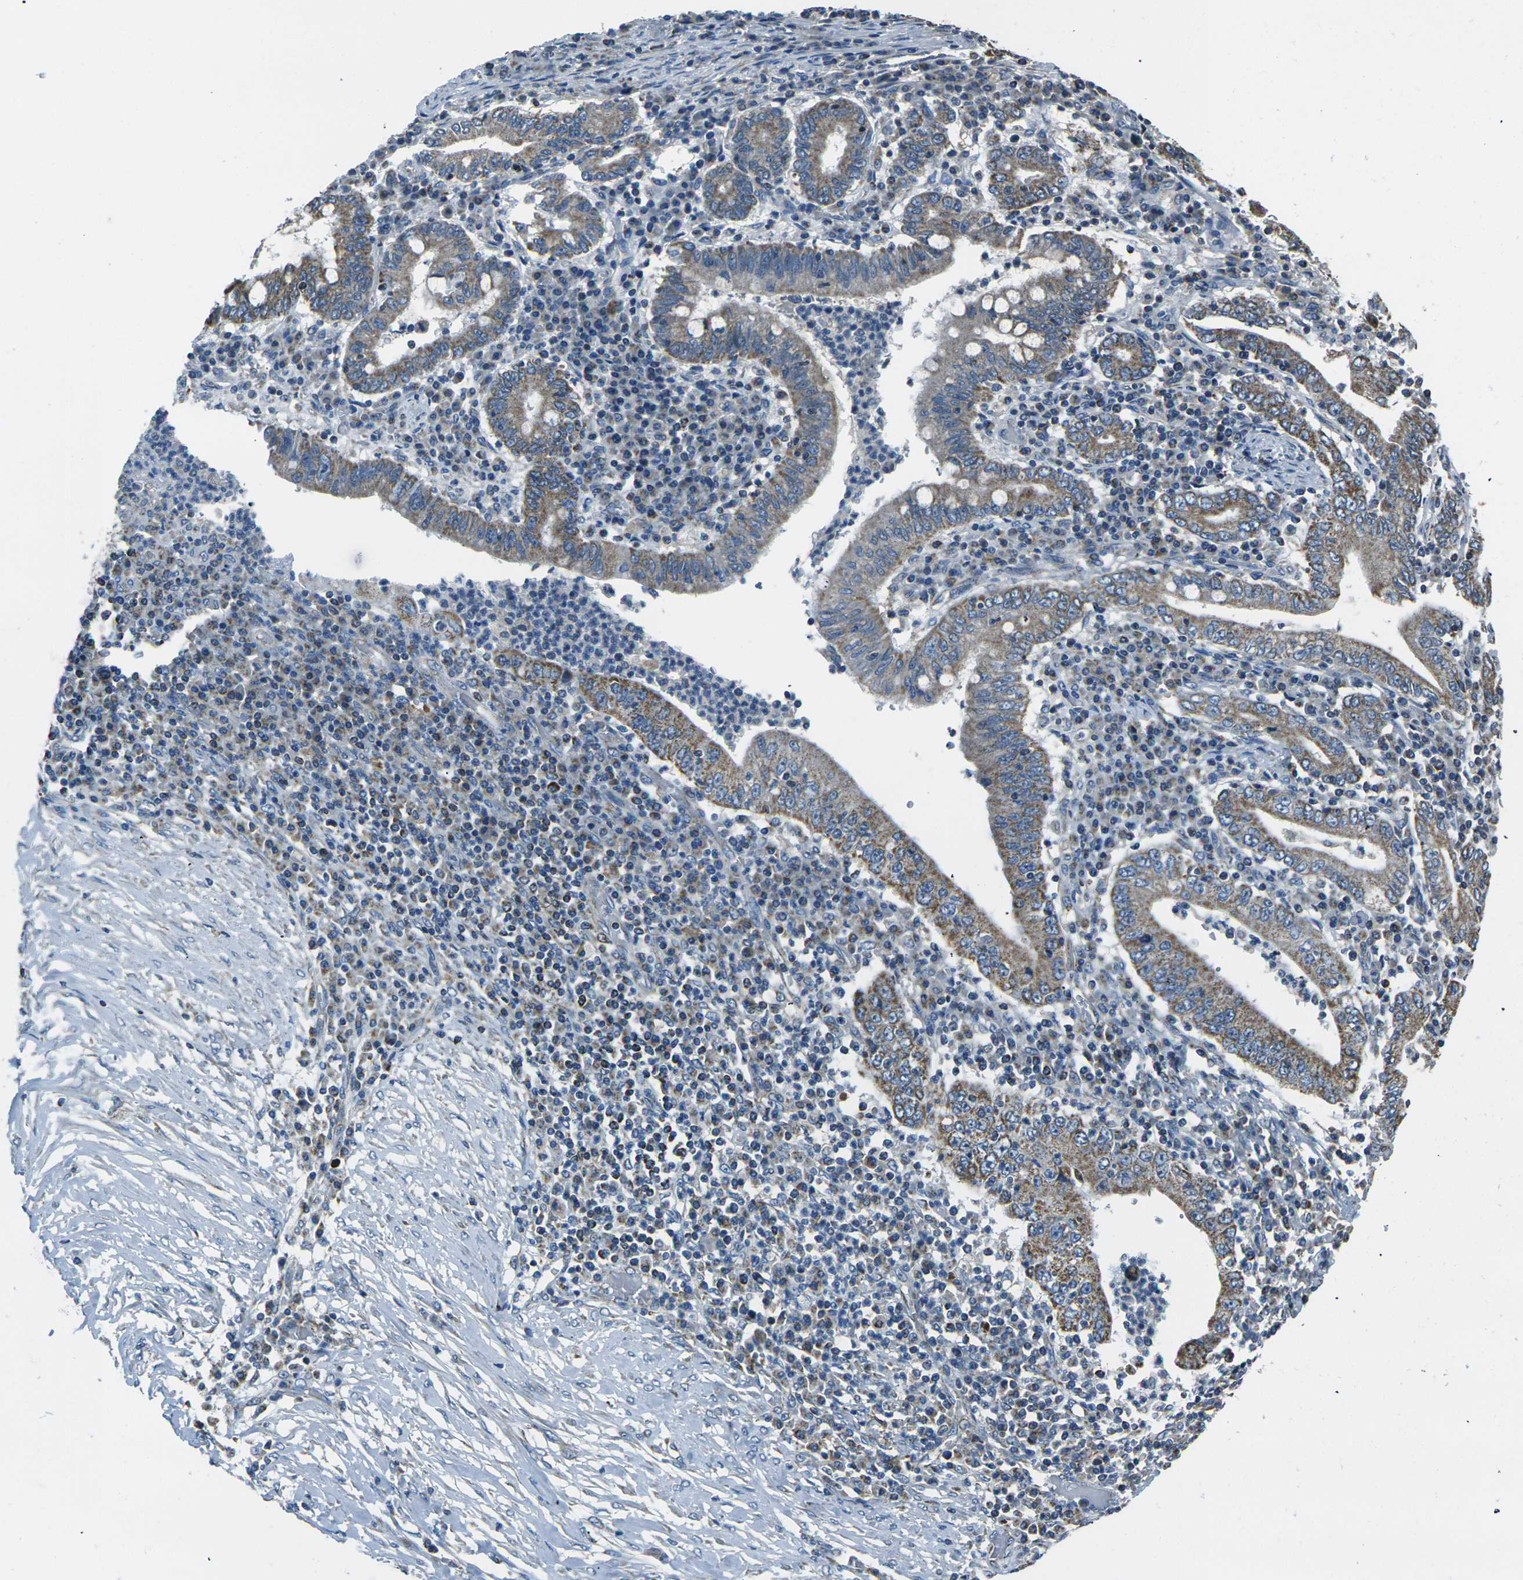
{"staining": {"intensity": "moderate", "quantity": ">75%", "location": "cytoplasmic/membranous"}, "tissue": "stomach cancer", "cell_type": "Tumor cells", "image_type": "cancer", "snomed": [{"axis": "morphology", "description": "Normal tissue, NOS"}, {"axis": "morphology", "description": "Adenocarcinoma, NOS"}, {"axis": "topography", "description": "Esophagus"}, {"axis": "topography", "description": "Stomach, upper"}, {"axis": "topography", "description": "Peripheral nerve tissue"}], "caption": "High-power microscopy captured an immunohistochemistry photomicrograph of stomach cancer (adenocarcinoma), revealing moderate cytoplasmic/membranous expression in about >75% of tumor cells.", "gene": "IRF3", "patient": {"sex": "male", "age": 62}}